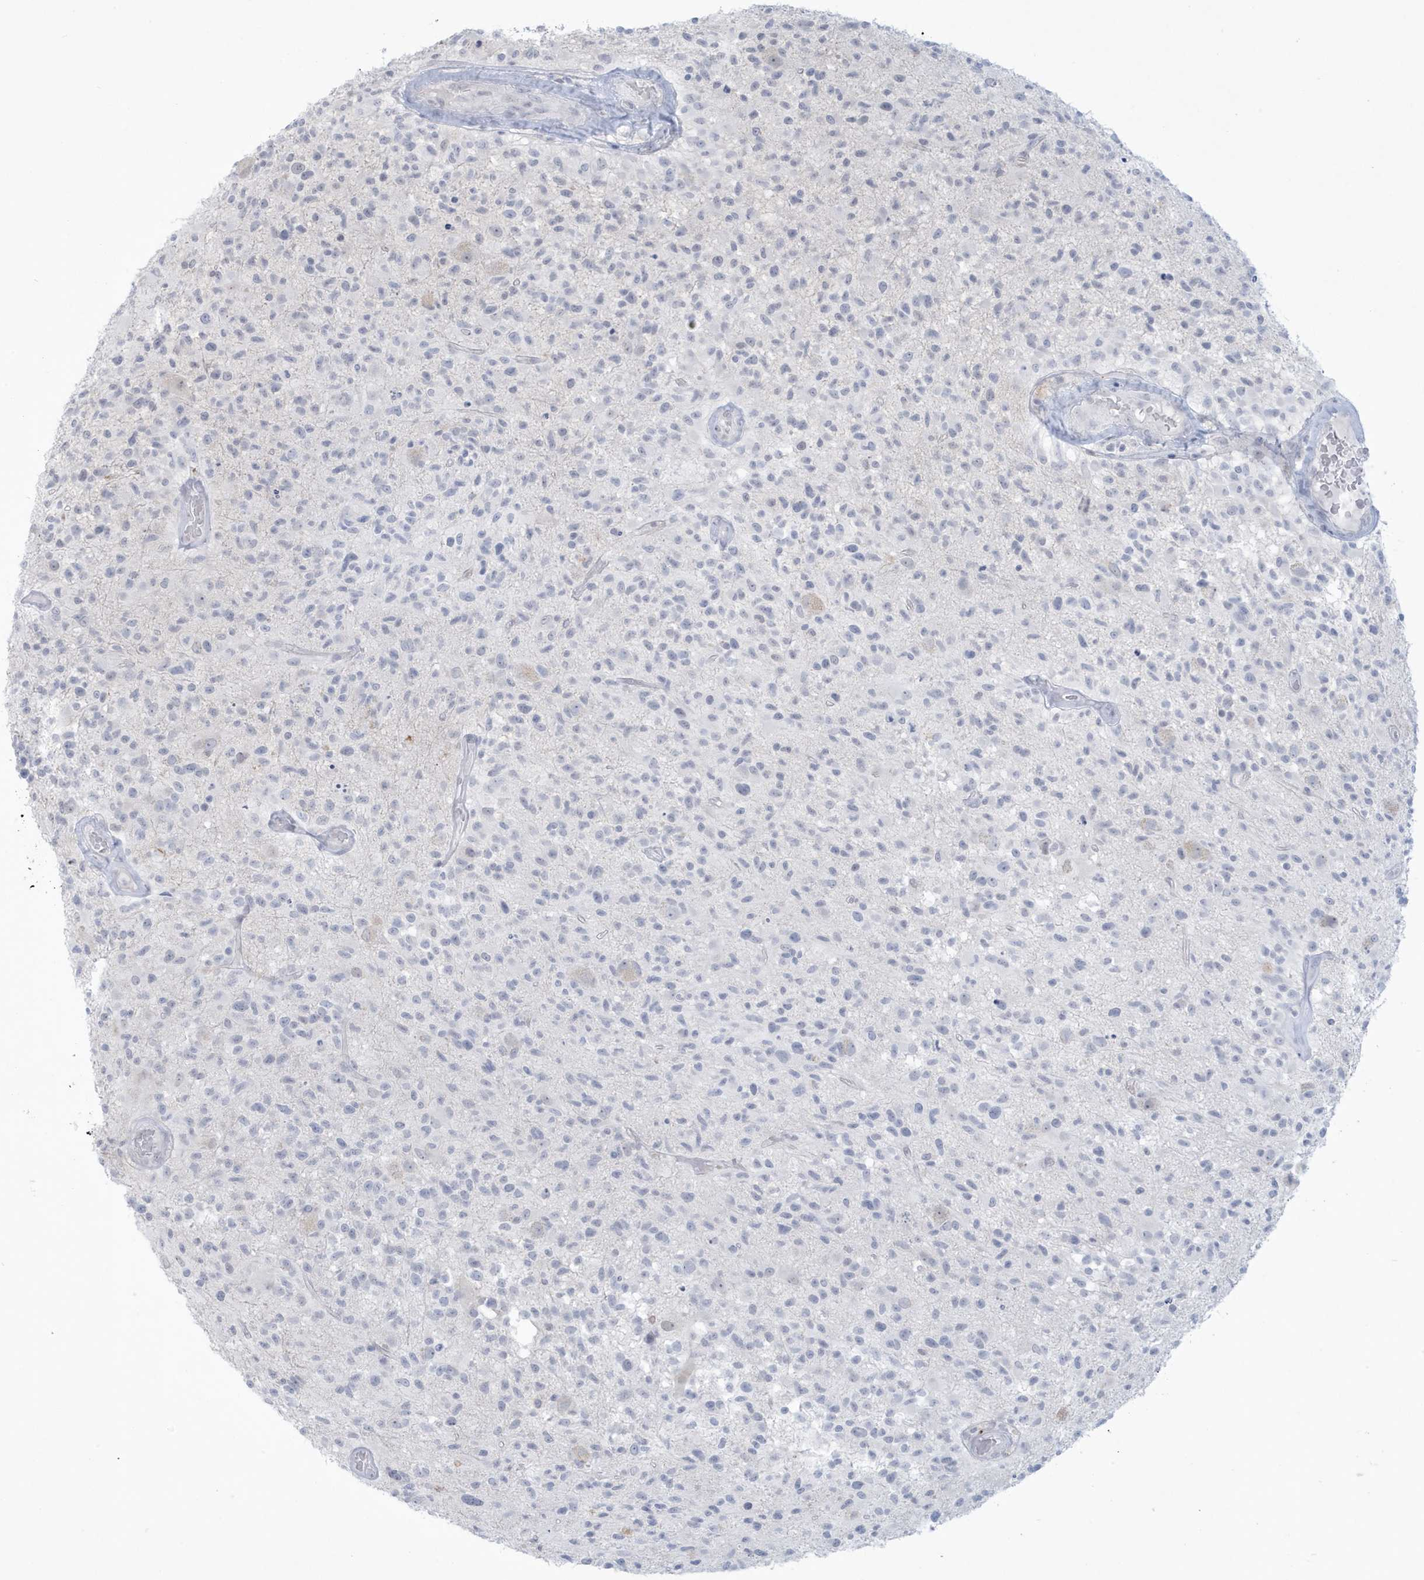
{"staining": {"intensity": "negative", "quantity": "none", "location": "none"}, "tissue": "glioma", "cell_type": "Tumor cells", "image_type": "cancer", "snomed": [{"axis": "morphology", "description": "Glioma, malignant, High grade"}, {"axis": "morphology", "description": "Glioblastoma, NOS"}, {"axis": "topography", "description": "Brain"}], "caption": "Immunohistochemical staining of glioma displays no significant staining in tumor cells. (Stains: DAB (3,3'-diaminobenzidine) immunohistochemistry (IHC) with hematoxylin counter stain, Microscopy: brightfield microscopy at high magnification).", "gene": "HERC6", "patient": {"sex": "male", "age": 60}}